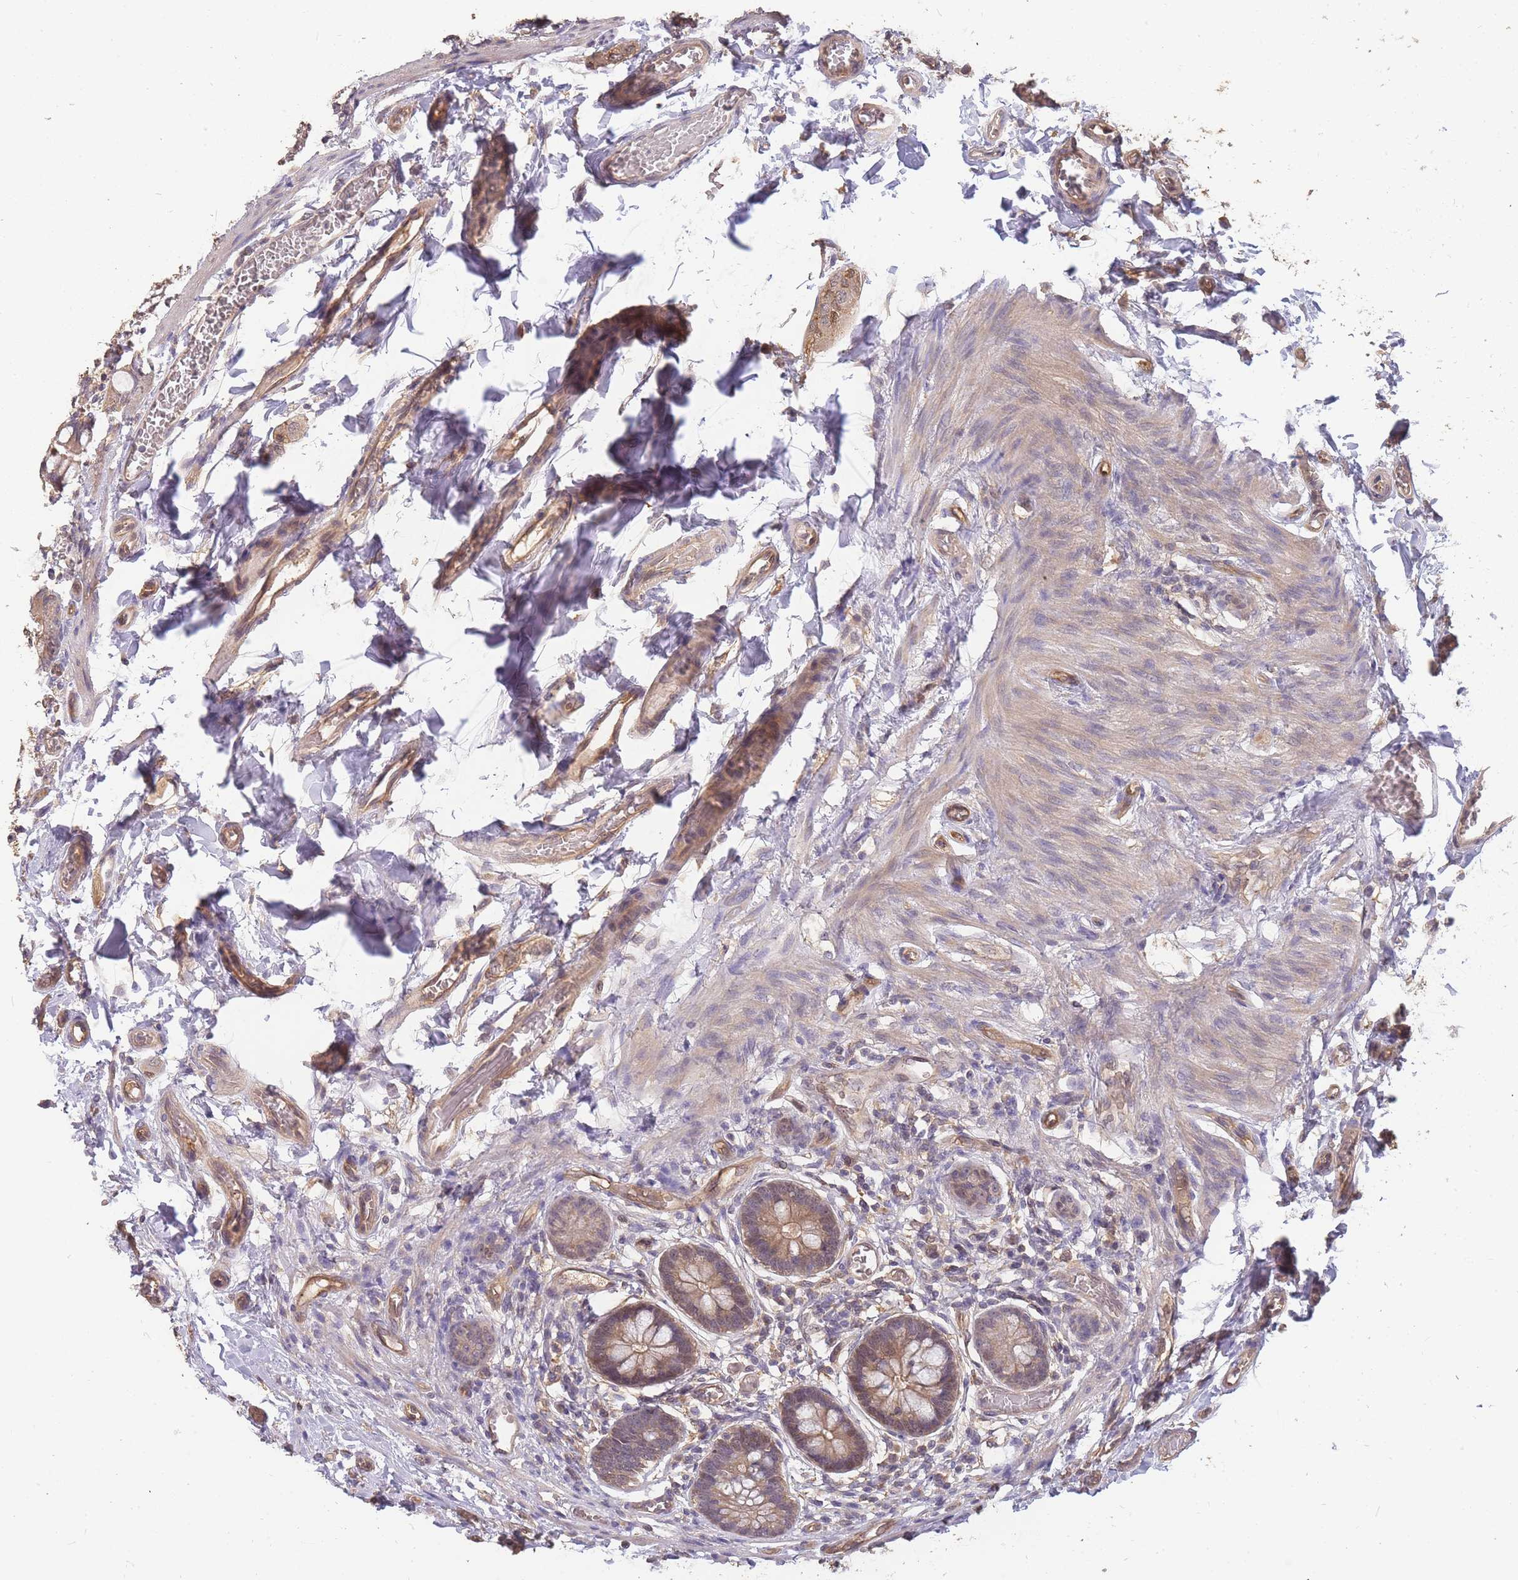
{"staining": {"intensity": "moderate", "quantity": ">75%", "location": "cytoplasmic/membranous"}, "tissue": "small intestine", "cell_type": "Glandular cells", "image_type": "normal", "snomed": [{"axis": "morphology", "description": "Normal tissue, NOS"}, {"axis": "topography", "description": "Small intestine"}], "caption": "The image exhibits immunohistochemical staining of normal small intestine. There is moderate cytoplasmic/membranous staining is present in about >75% of glandular cells.", "gene": "CDKN2AIPNL", "patient": {"sex": "male", "age": 52}}